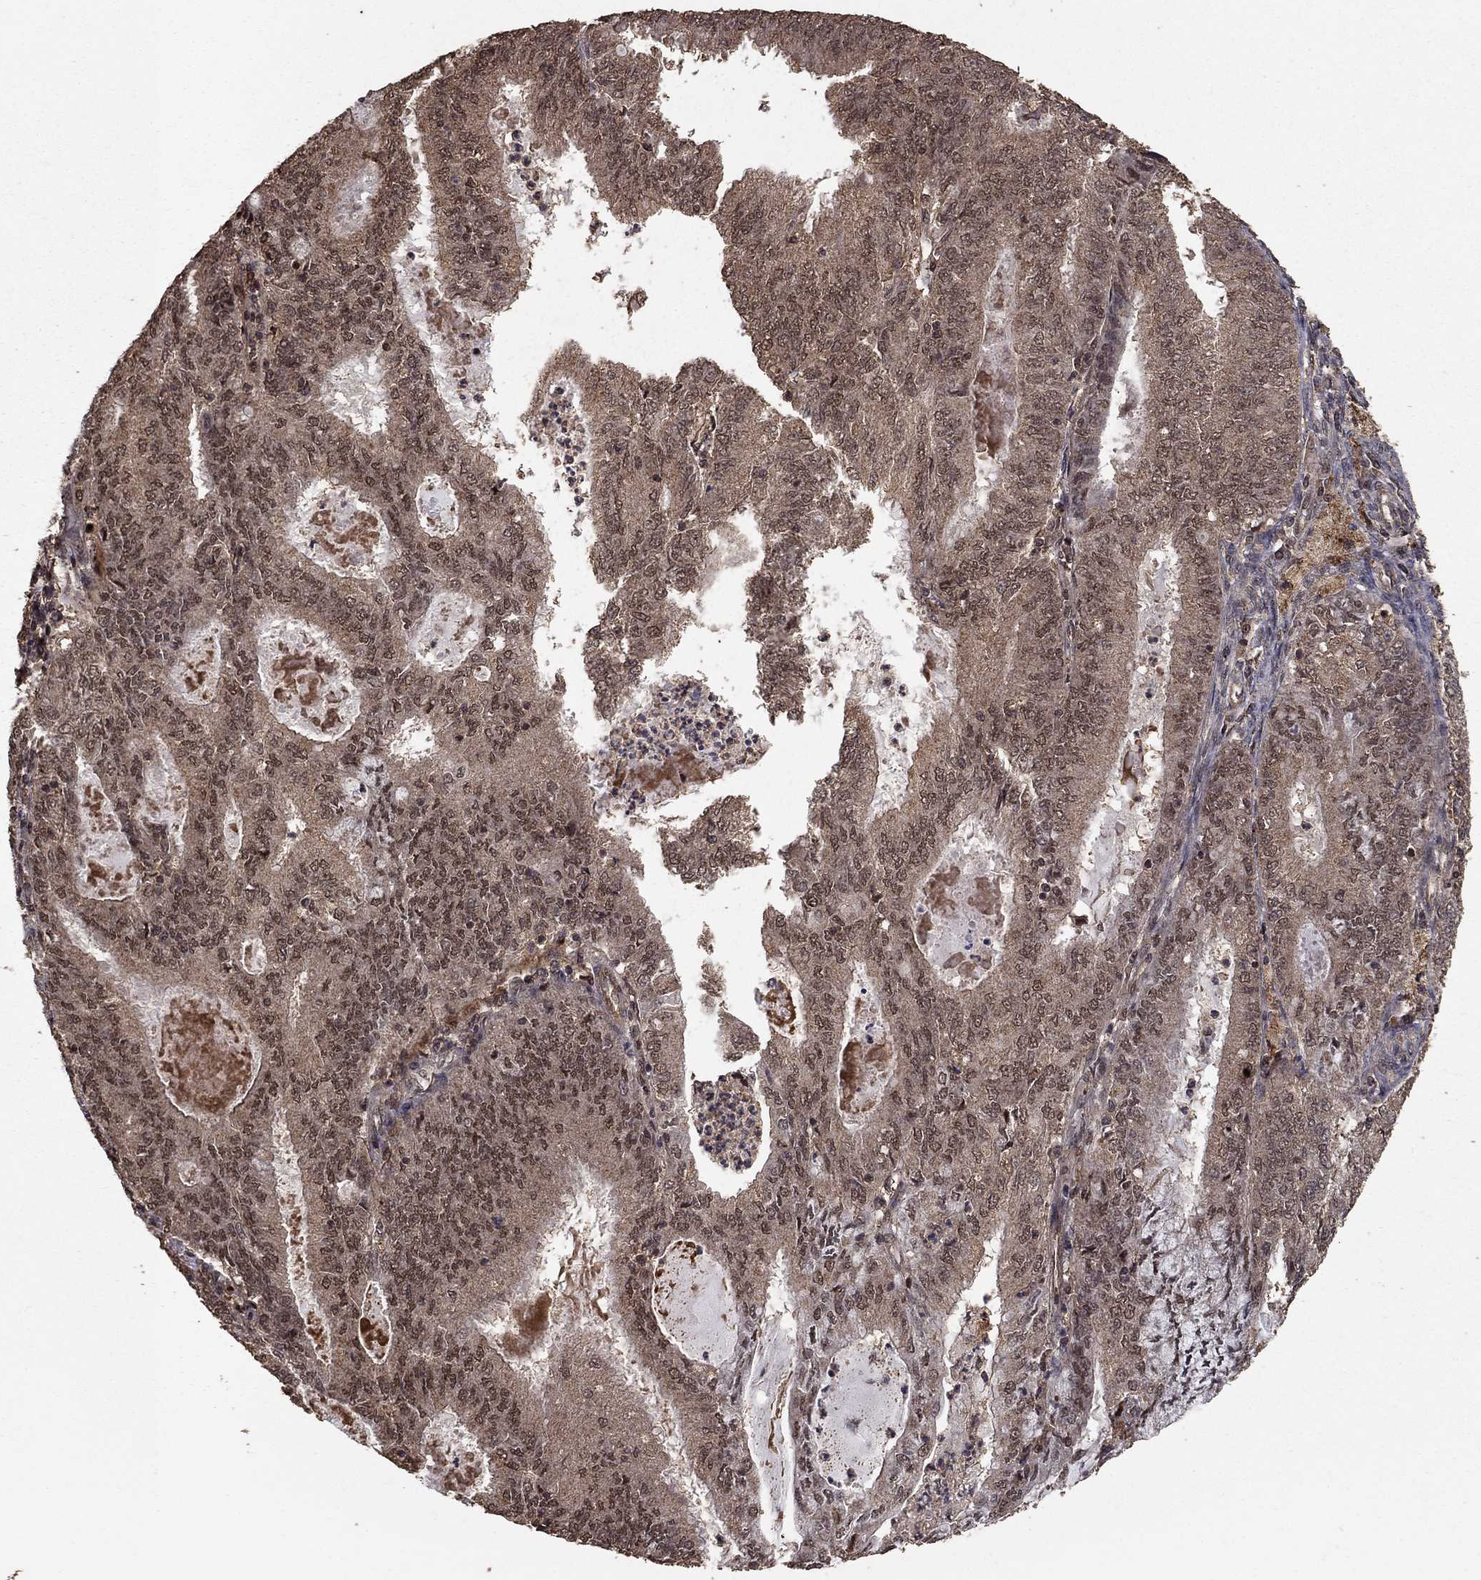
{"staining": {"intensity": "weak", "quantity": "25%-75%", "location": "cytoplasmic/membranous,nuclear"}, "tissue": "endometrial cancer", "cell_type": "Tumor cells", "image_type": "cancer", "snomed": [{"axis": "morphology", "description": "Adenocarcinoma, NOS"}, {"axis": "topography", "description": "Endometrium"}], "caption": "Immunohistochemical staining of human endometrial cancer demonstrates low levels of weak cytoplasmic/membranous and nuclear expression in approximately 25%-75% of tumor cells.", "gene": "PRDM1", "patient": {"sex": "female", "age": 57}}